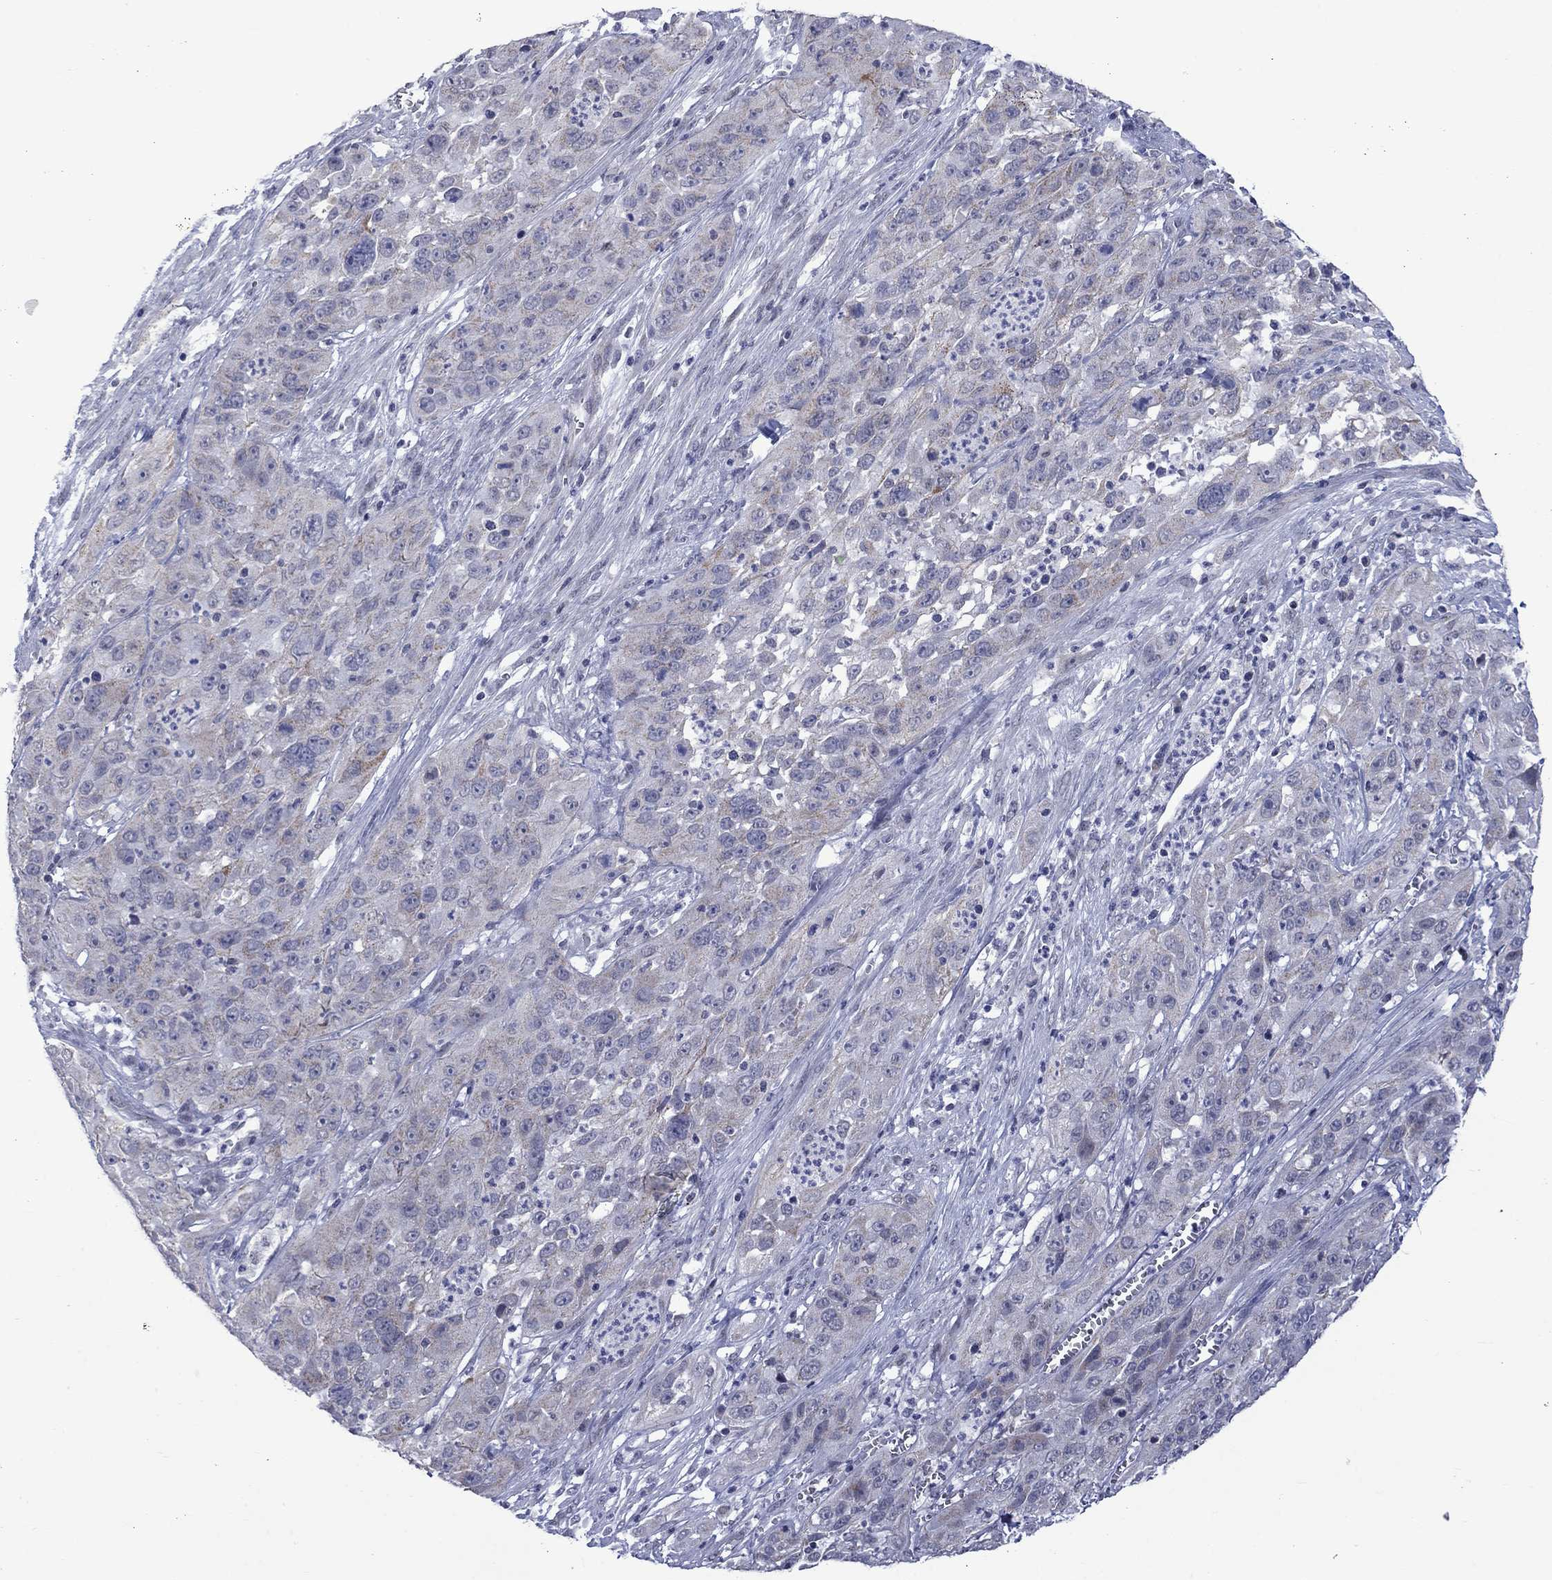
{"staining": {"intensity": "weak", "quantity": "<25%", "location": "cytoplasmic/membranous"}, "tissue": "cervical cancer", "cell_type": "Tumor cells", "image_type": "cancer", "snomed": [{"axis": "morphology", "description": "Squamous cell carcinoma, NOS"}, {"axis": "topography", "description": "Cervix"}], "caption": "DAB (3,3'-diaminobenzidine) immunohistochemical staining of human cervical cancer reveals no significant staining in tumor cells.", "gene": "KCNJ16", "patient": {"sex": "female", "age": 32}}